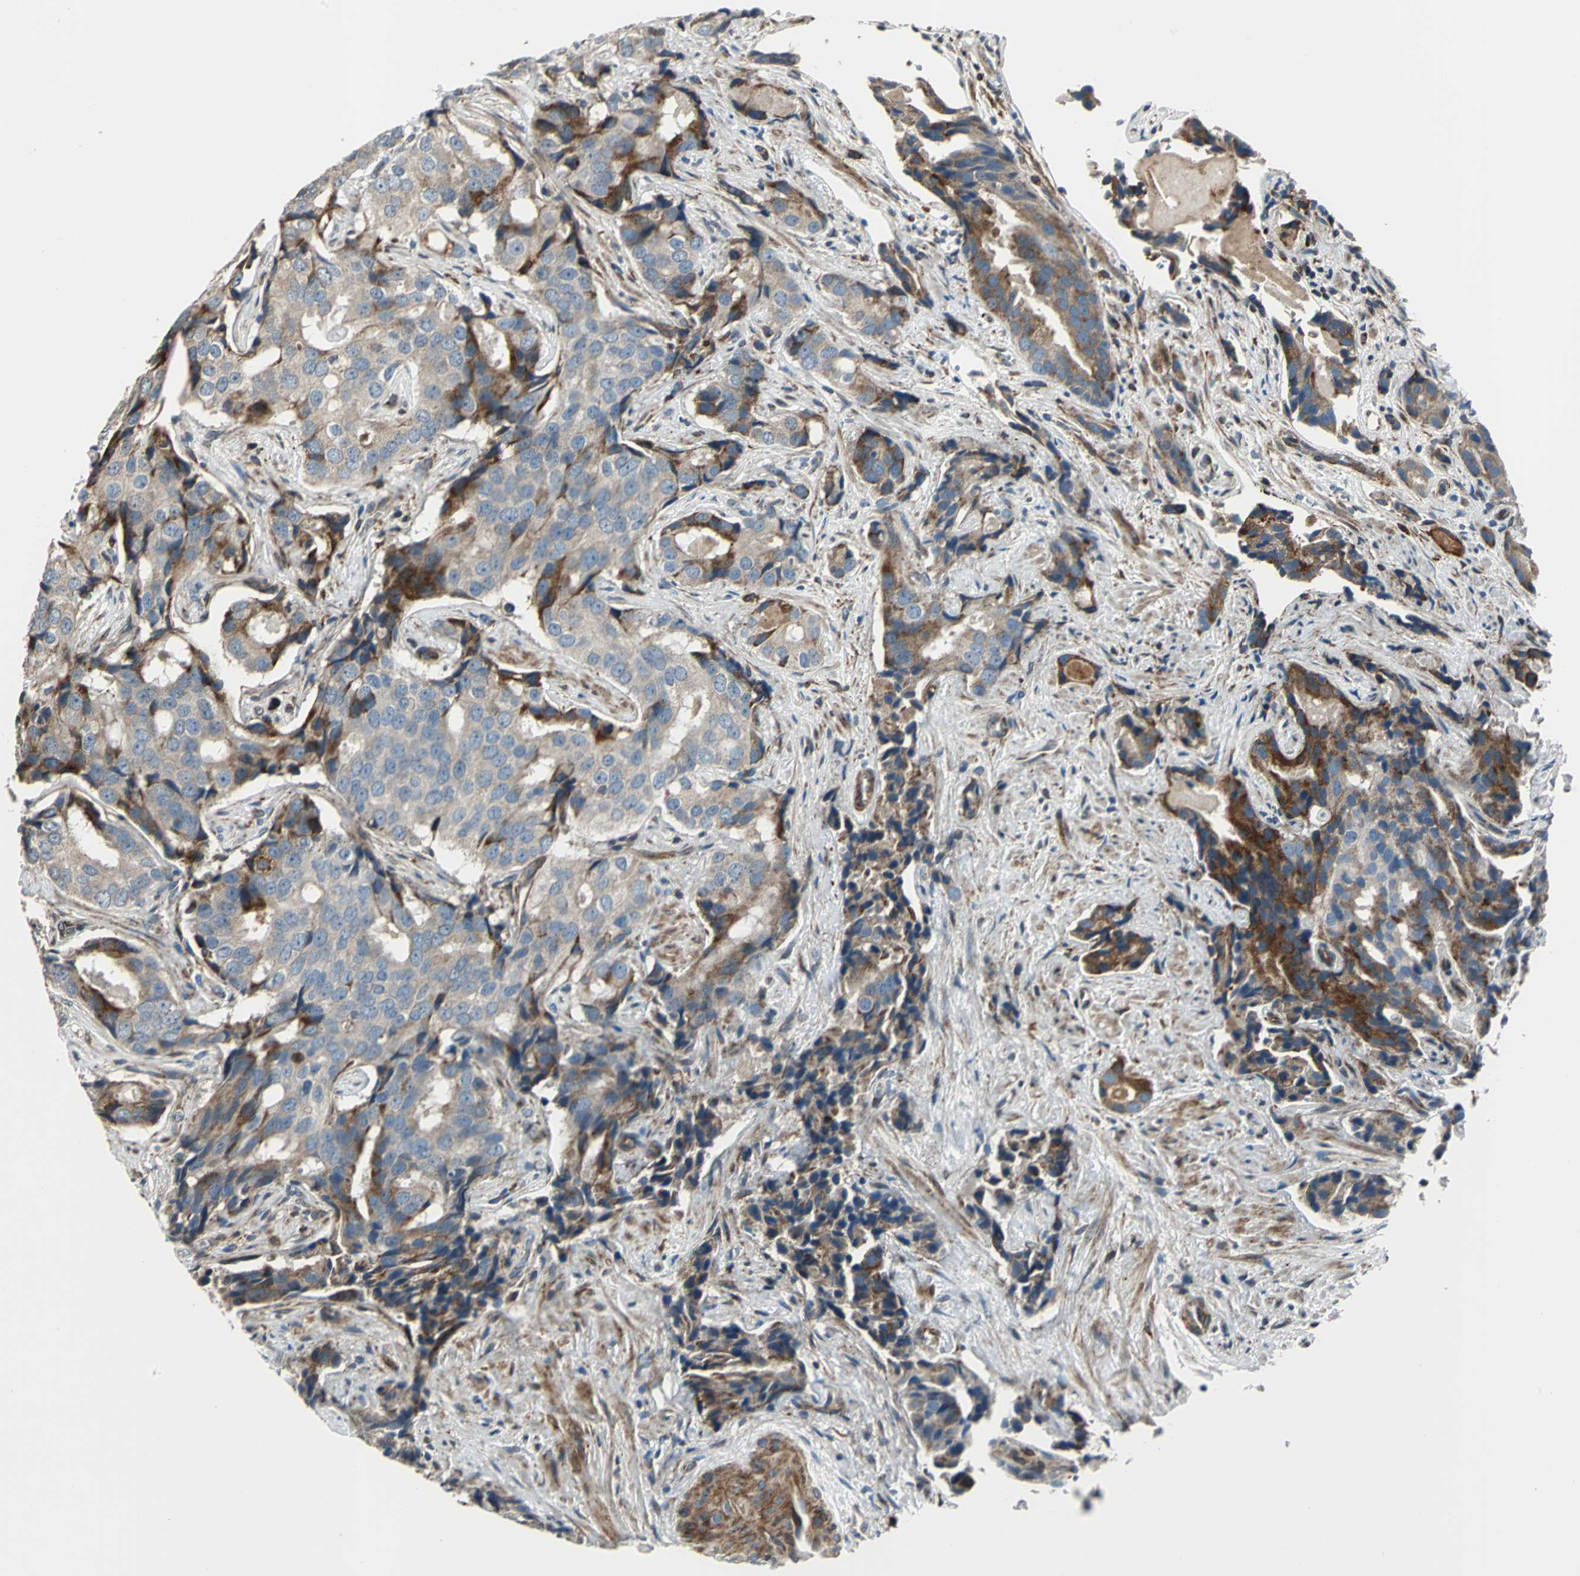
{"staining": {"intensity": "moderate", "quantity": "25%-75%", "location": "cytoplasmic/membranous"}, "tissue": "prostate cancer", "cell_type": "Tumor cells", "image_type": "cancer", "snomed": [{"axis": "morphology", "description": "Adenocarcinoma, High grade"}, {"axis": "topography", "description": "Prostate"}], "caption": "High-power microscopy captured an IHC micrograph of prostate cancer (adenocarcinoma (high-grade)), revealing moderate cytoplasmic/membranous staining in about 25%-75% of tumor cells. (DAB (3,3'-diaminobenzidine) = brown stain, brightfield microscopy at high magnification).", "gene": "HTATIP2", "patient": {"sex": "male", "age": 58}}